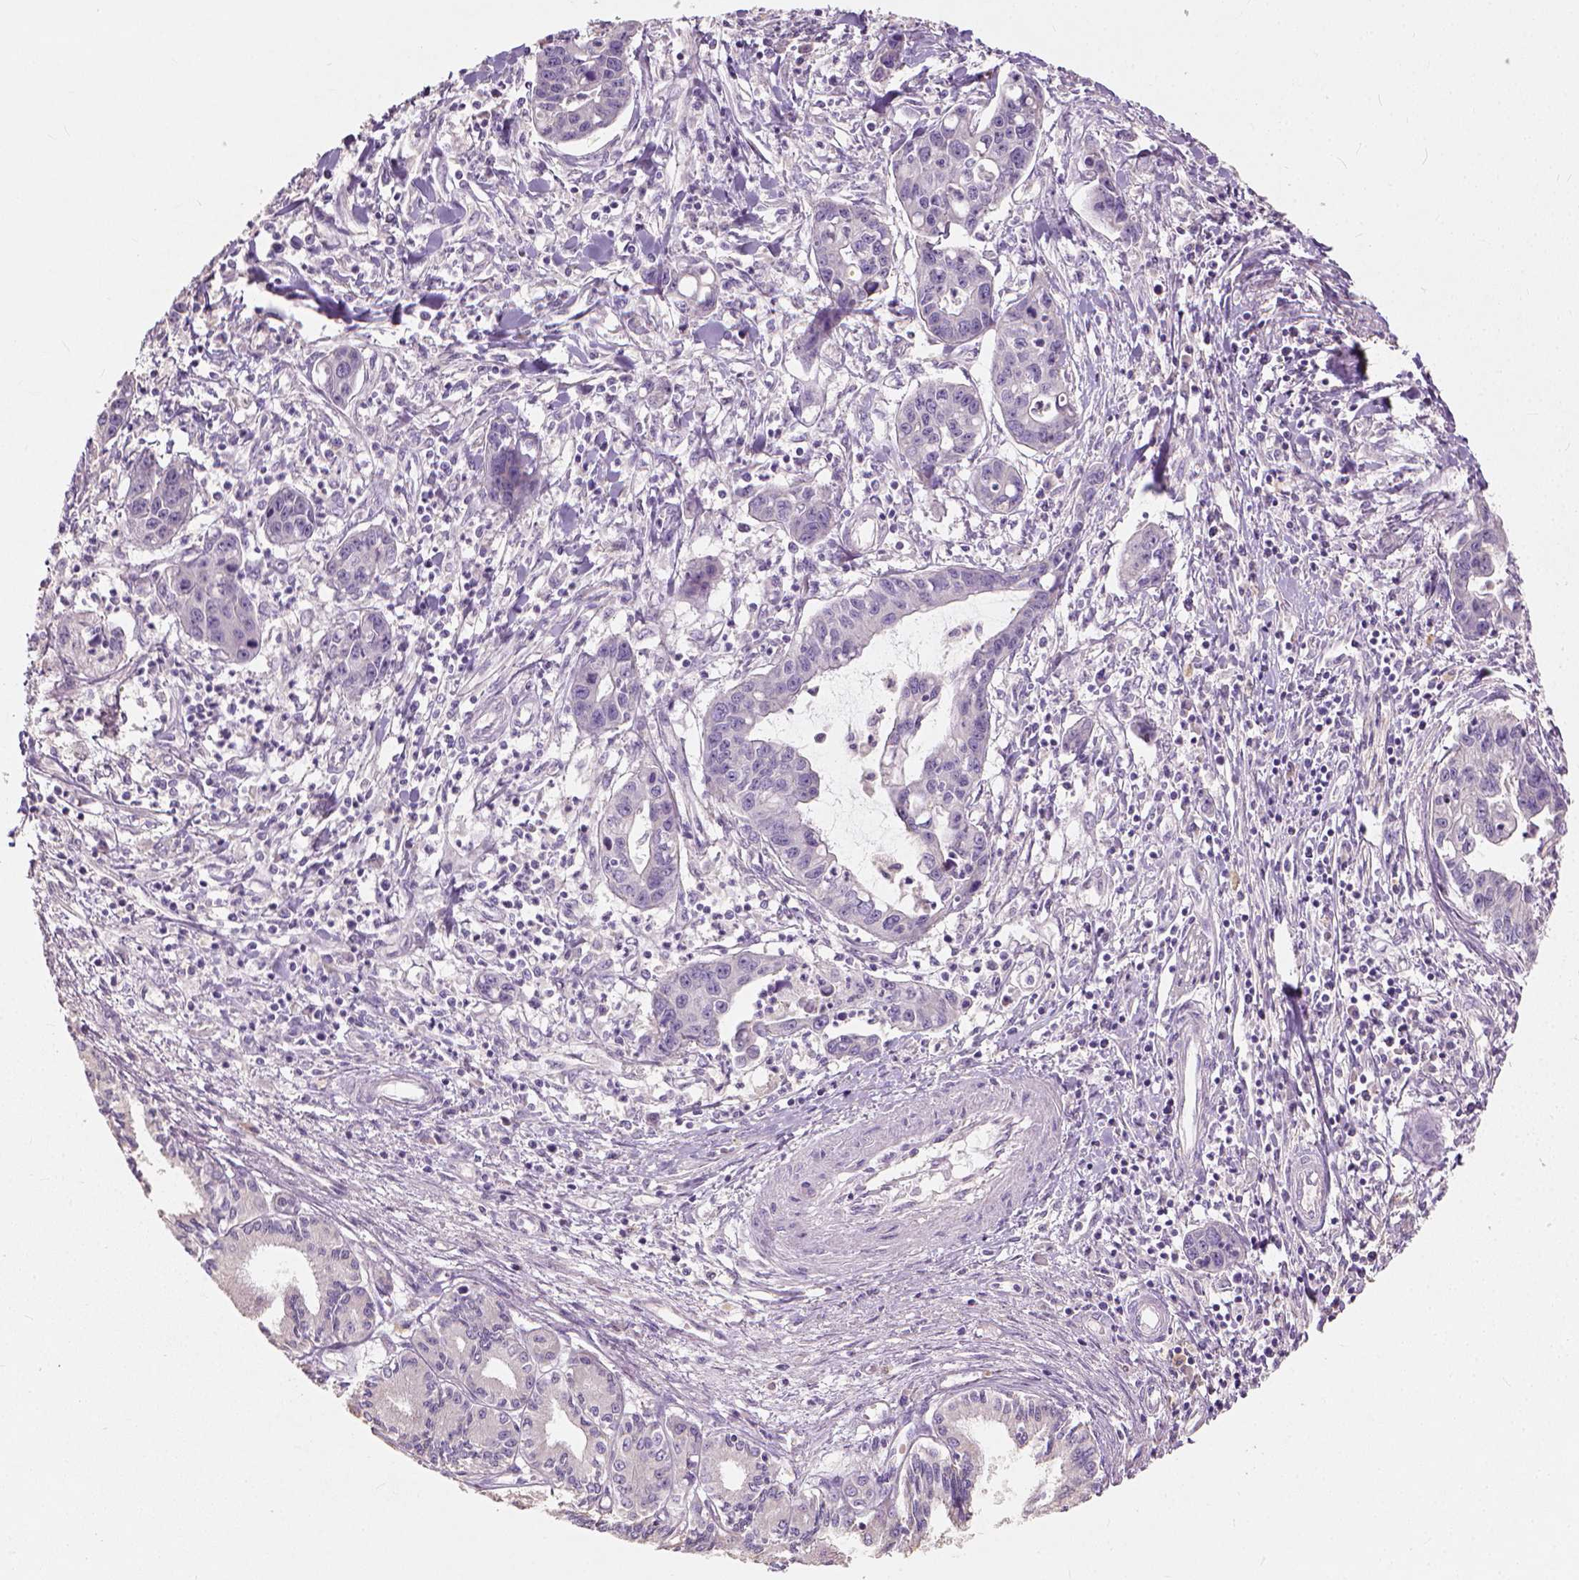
{"staining": {"intensity": "negative", "quantity": "none", "location": "none"}, "tissue": "liver cancer", "cell_type": "Tumor cells", "image_type": "cancer", "snomed": [{"axis": "morphology", "description": "Cholangiocarcinoma"}, {"axis": "topography", "description": "Liver"}], "caption": "Histopathology image shows no significant protein staining in tumor cells of liver cholangiocarcinoma.", "gene": "DHCR24", "patient": {"sex": "male", "age": 58}}